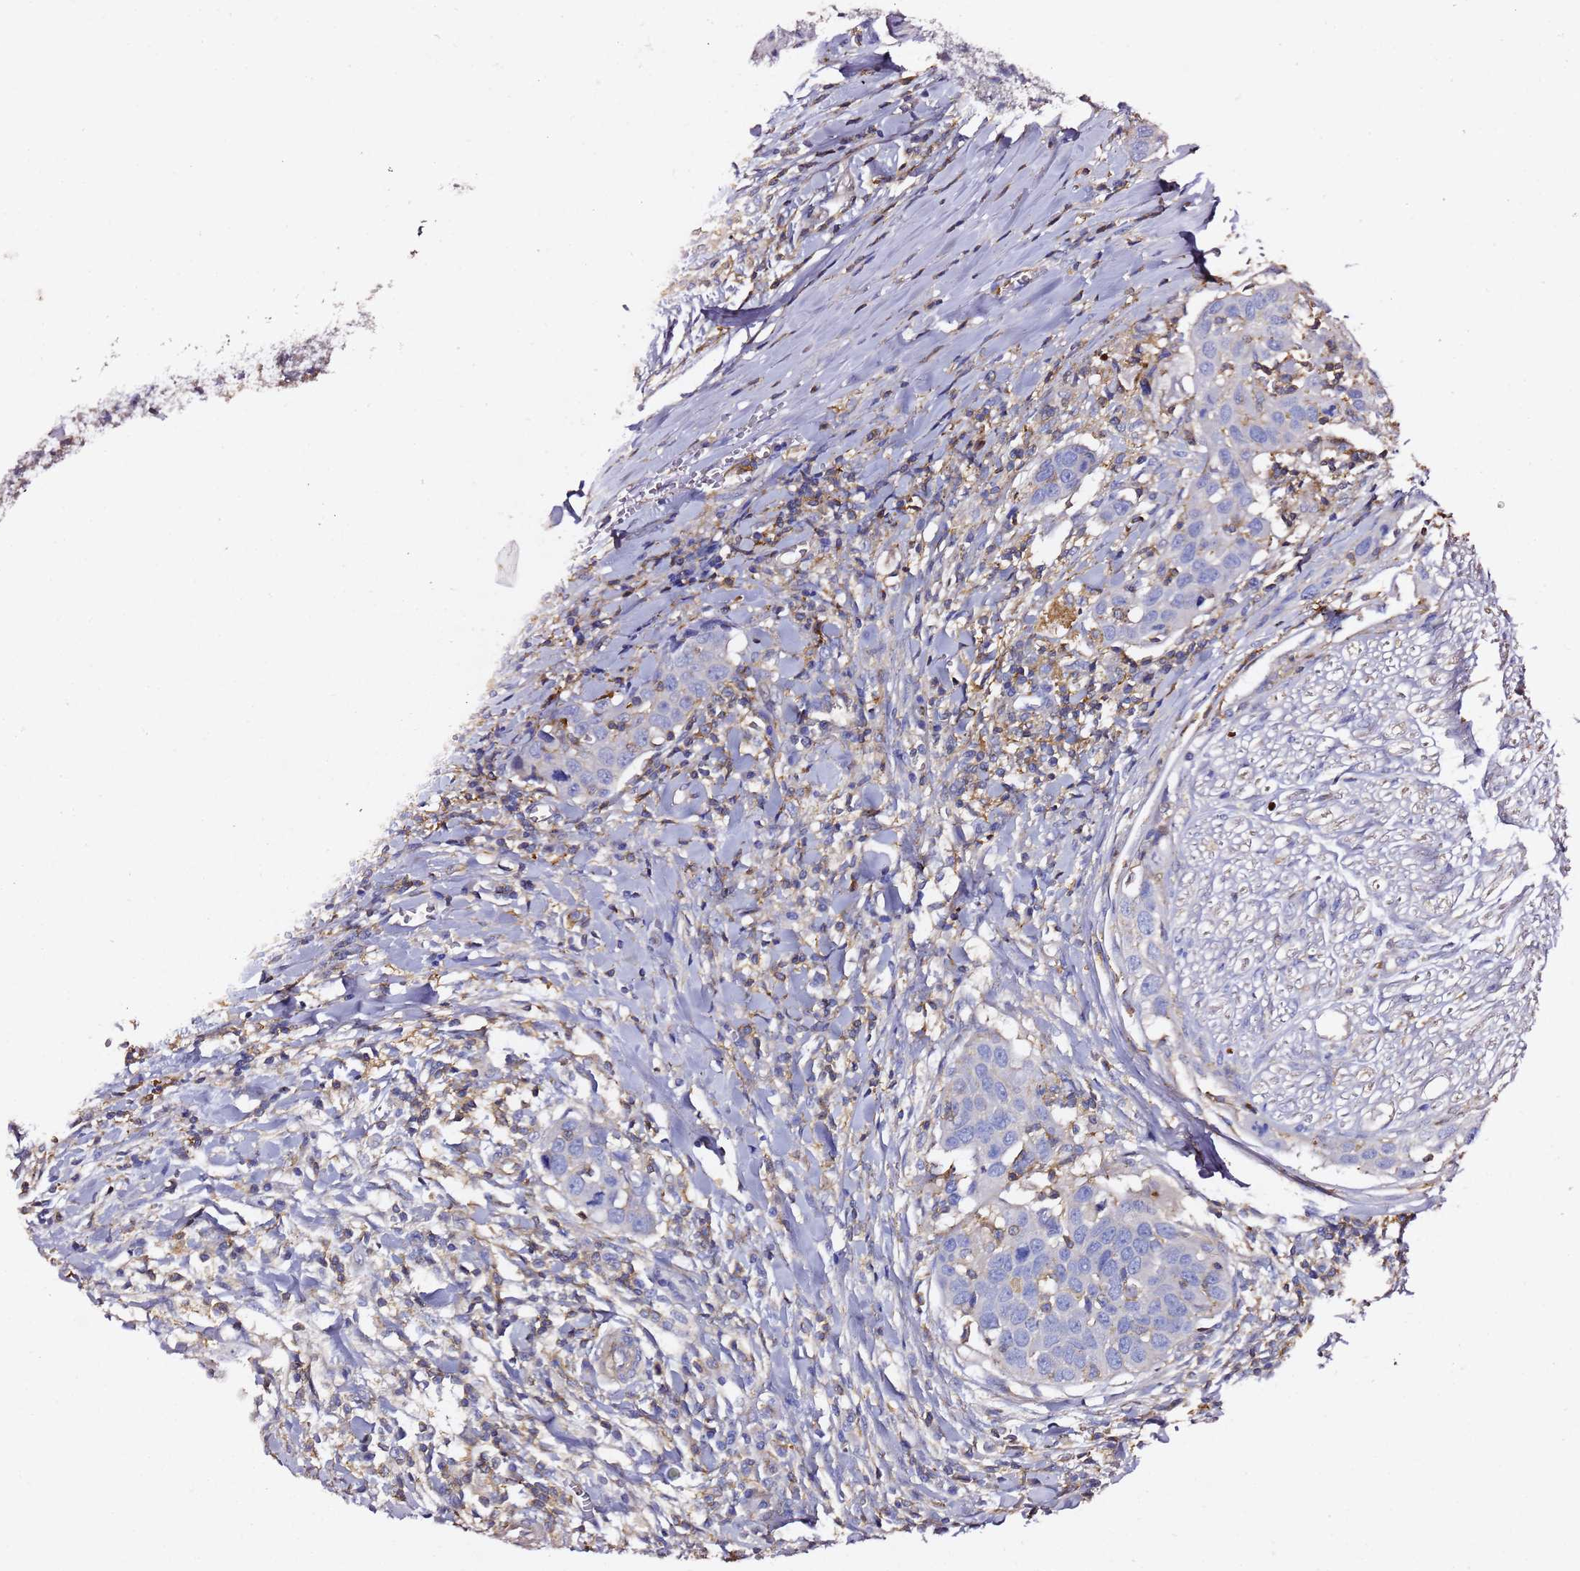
{"staining": {"intensity": "negative", "quantity": "none", "location": "none"}, "tissue": "head and neck cancer", "cell_type": "Tumor cells", "image_type": "cancer", "snomed": [{"axis": "morphology", "description": "Squamous cell carcinoma, NOS"}, {"axis": "topography", "description": "Oral tissue"}, {"axis": "topography", "description": "Head-Neck"}], "caption": "Tumor cells are negative for brown protein staining in squamous cell carcinoma (head and neck).", "gene": "ZFP36L2", "patient": {"sex": "female", "age": 50}}